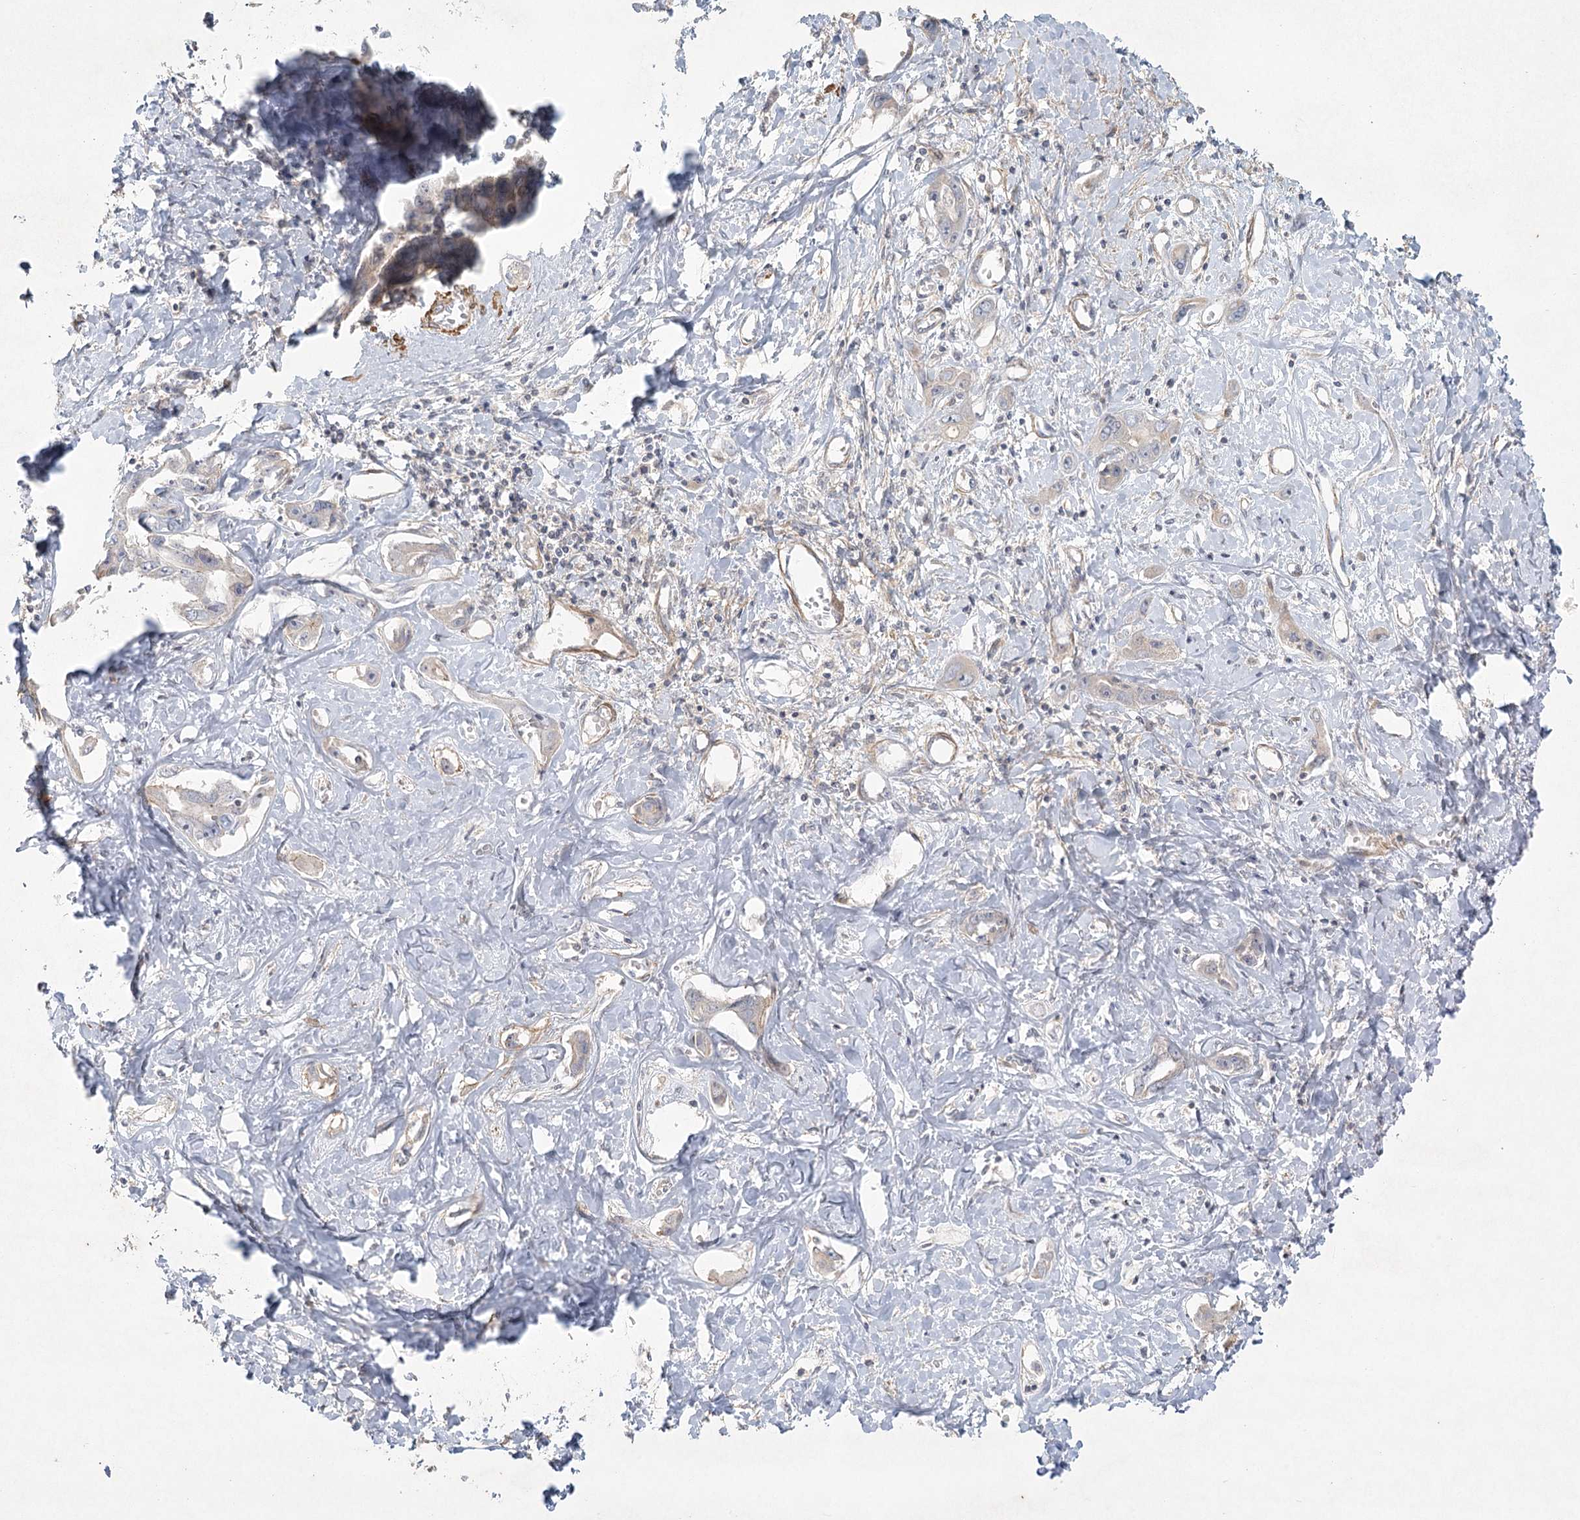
{"staining": {"intensity": "negative", "quantity": "none", "location": "none"}, "tissue": "liver cancer", "cell_type": "Tumor cells", "image_type": "cancer", "snomed": [{"axis": "morphology", "description": "Cholangiocarcinoma"}, {"axis": "topography", "description": "Liver"}], "caption": "The IHC photomicrograph has no significant staining in tumor cells of liver cholangiocarcinoma tissue.", "gene": "INPP4B", "patient": {"sex": "male", "age": 59}}